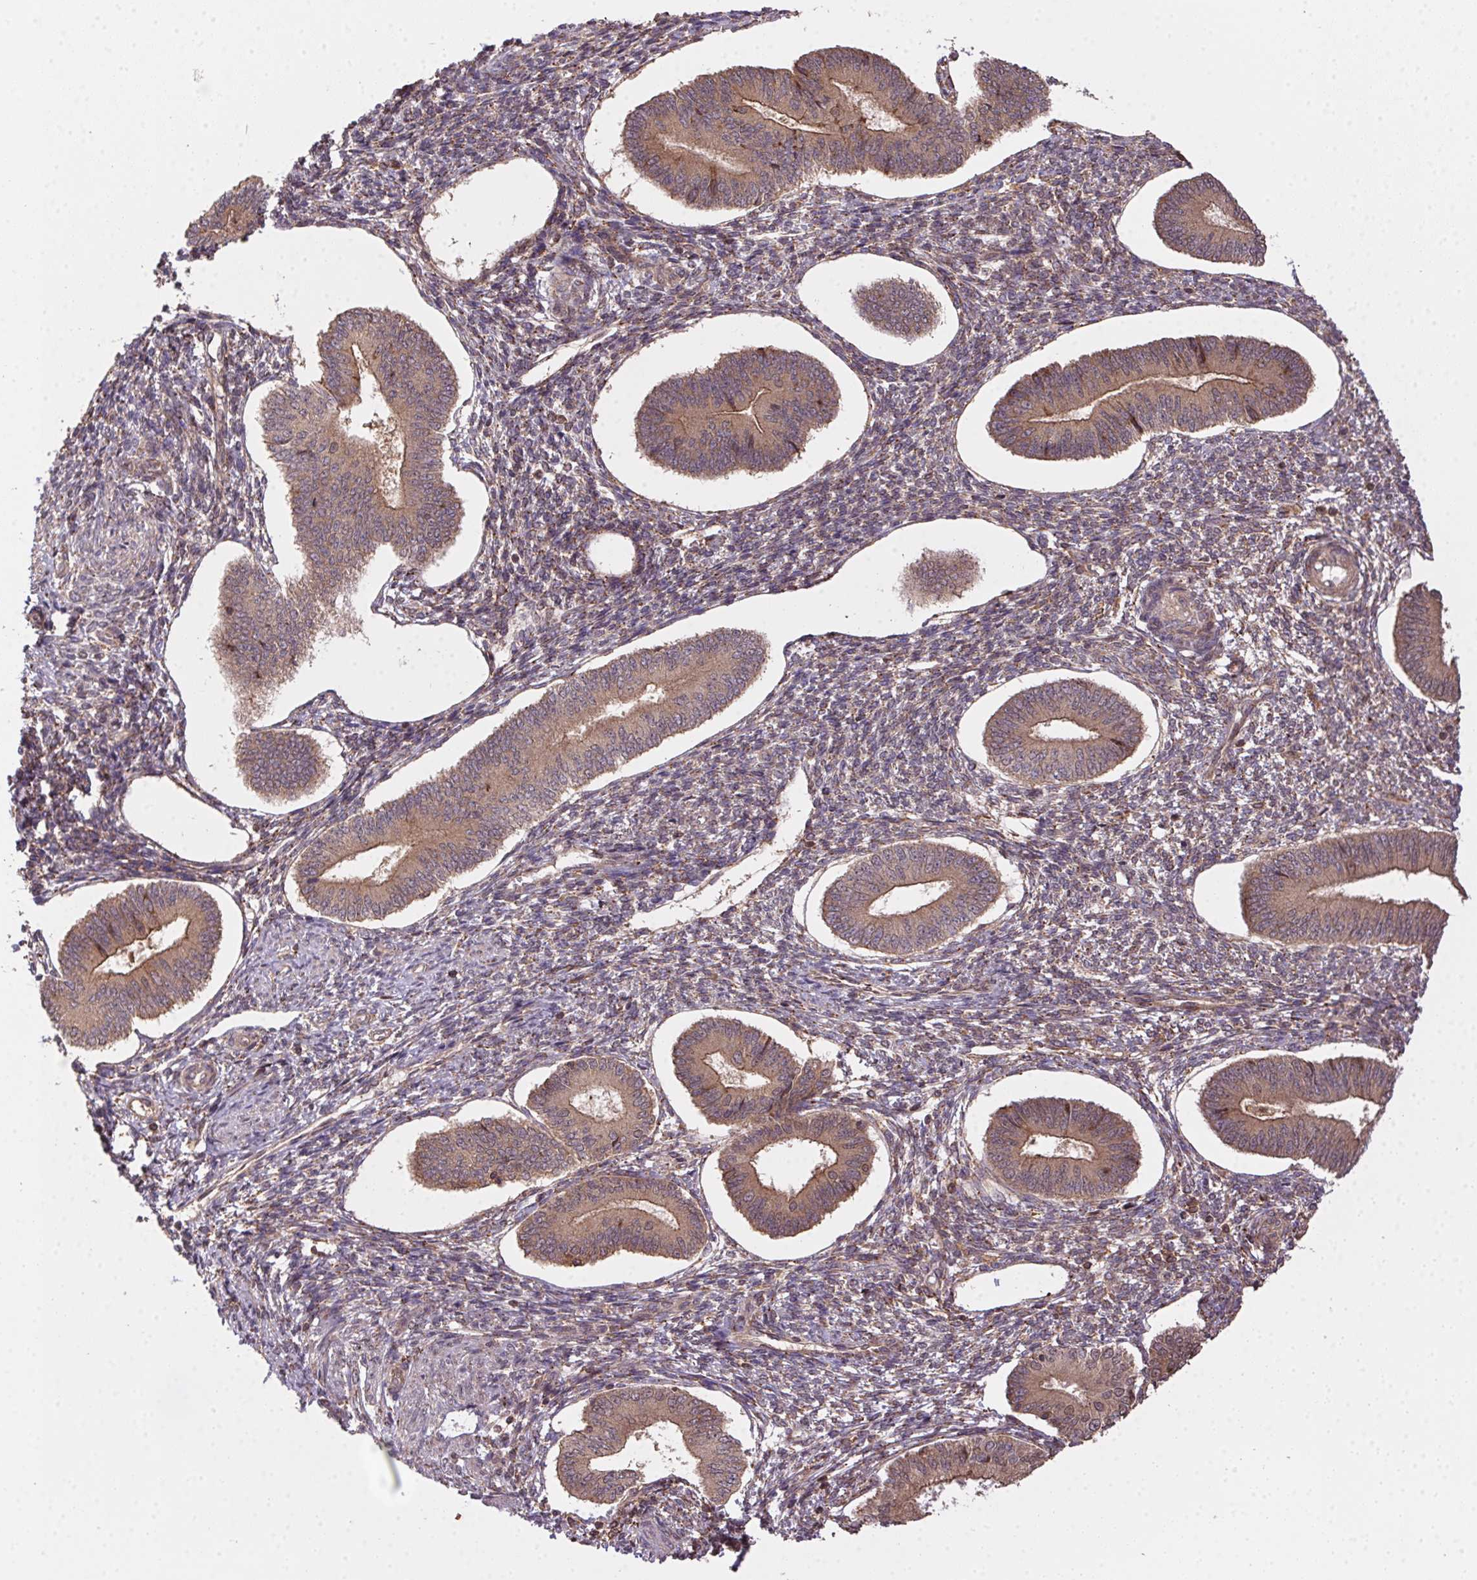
{"staining": {"intensity": "weak", "quantity": "<25%", "location": "cytoplasmic/membranous"}, "tissue": "endometrium", "cell_type": "Cells in endometrial stroma", "image_type": "normal", "snomed": [{"axis": "morphology", "description": "Normal tissue, NOS"}, {"axis": "topography", "description": "Endometrium"}], "caption": "IHC photomicrograph of unremarkable endometrium stained for a protein (brown), which exhibits no expression in cells in endometrial stroma.", "gene": "MEX3D", "patient": {"sex": "female", "age": 42}}